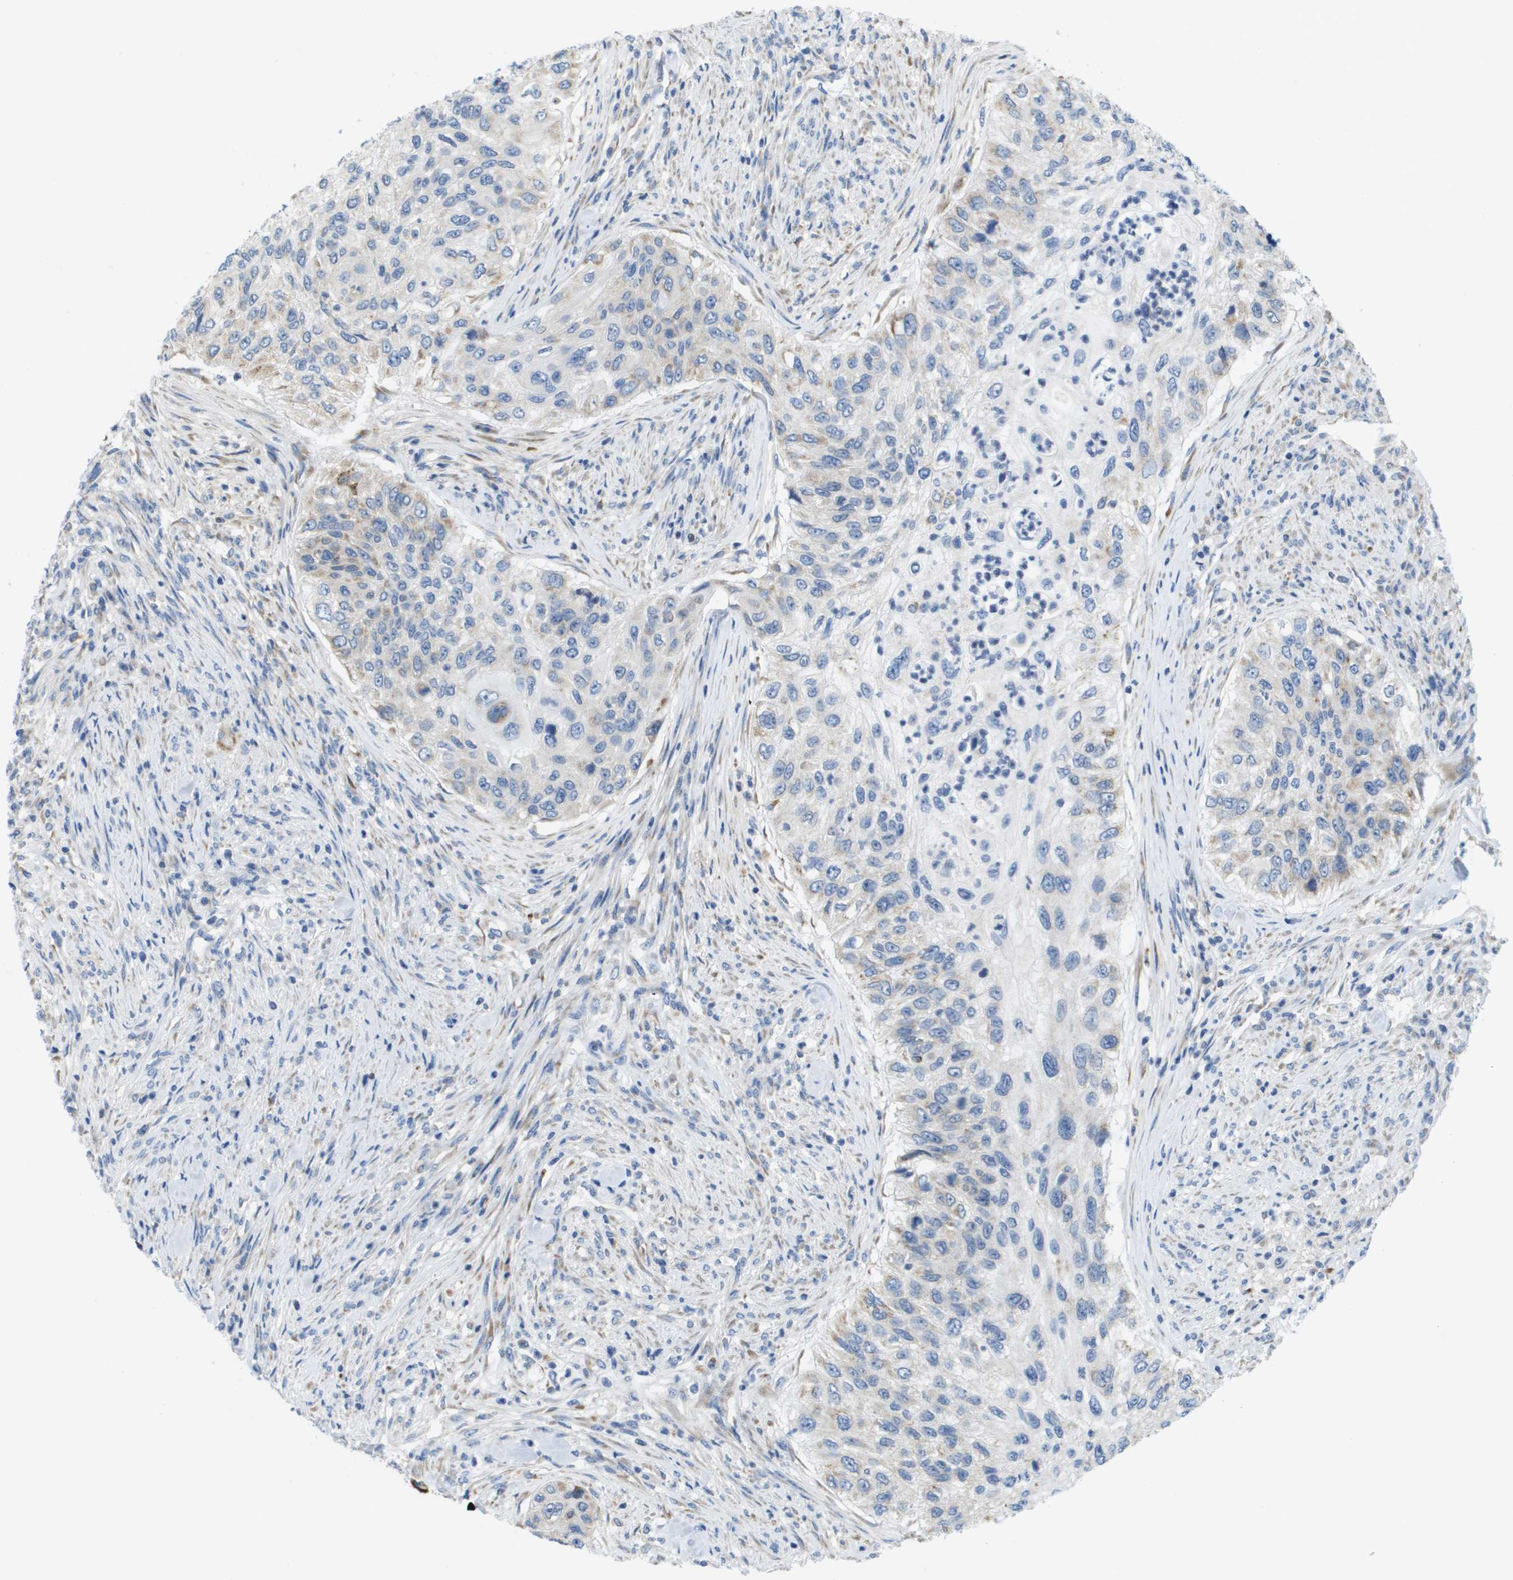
{"staining": {"intensity": "weak", "quantity": "<25%", "location": "cytoplasmic/membranous"}, "tissue": "urothelial cancer", "cell_type": "Tumor cells", "image_type": "cancer", "snomed": [{"axis": "morphology", "description": "Urothelial carcinoma, High grade"}, {"axis": "topography", "description": "Urinary bladder"}], "caption": "The image displays no staining of tumor cells in urothelial cancer. (Brightfield microscopy of DAB (3,3'-diaminobenzidine) IHC at high magnification).", "gene": "PTDSS1", "patient": {"sex": "female", "age": 60}}